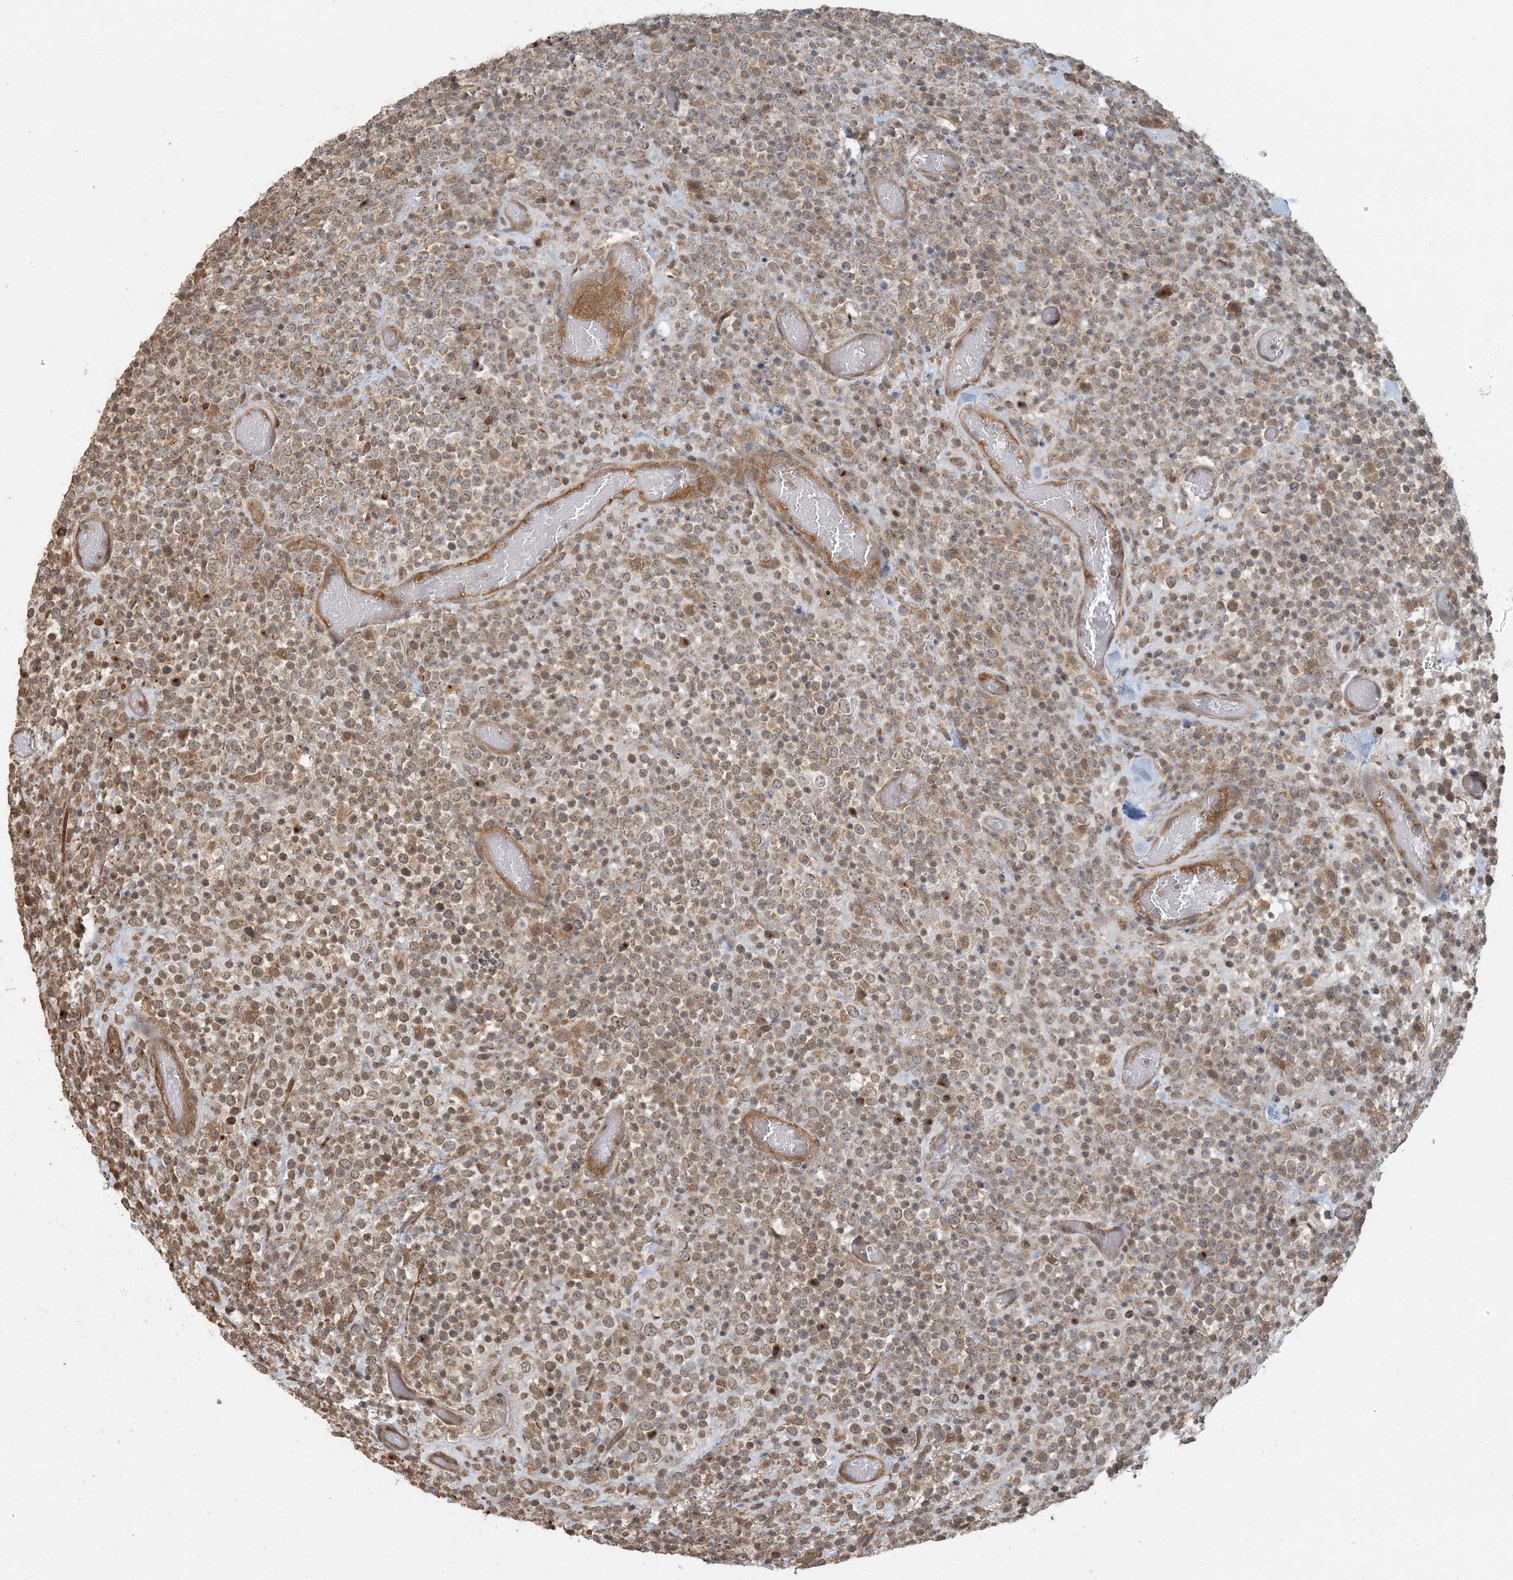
{"staining": {"intensity": "moderate", "quantity": ">75%", "location": "cytoplasmic/membranous"}, "tissue": "lymphoma", "cell_type": "Tumor cells", "image_type": "cancer", "snomed": [{"axis": "morphology", "description": "Malignant lymphoma, non-Hodgkin's type, High grade"}, {"axis": "topography", "description": "Colon"}], "caption": "A histopathology image of human lymphoma stained for a protein demonstrates moderate cytoplasmic/membranous brown staining in tumor cells. (DAB = brown stain, brightfield microscopy at high magnification).", "gene": "AK9", "patient": {"sex": "female", "age": 53}}